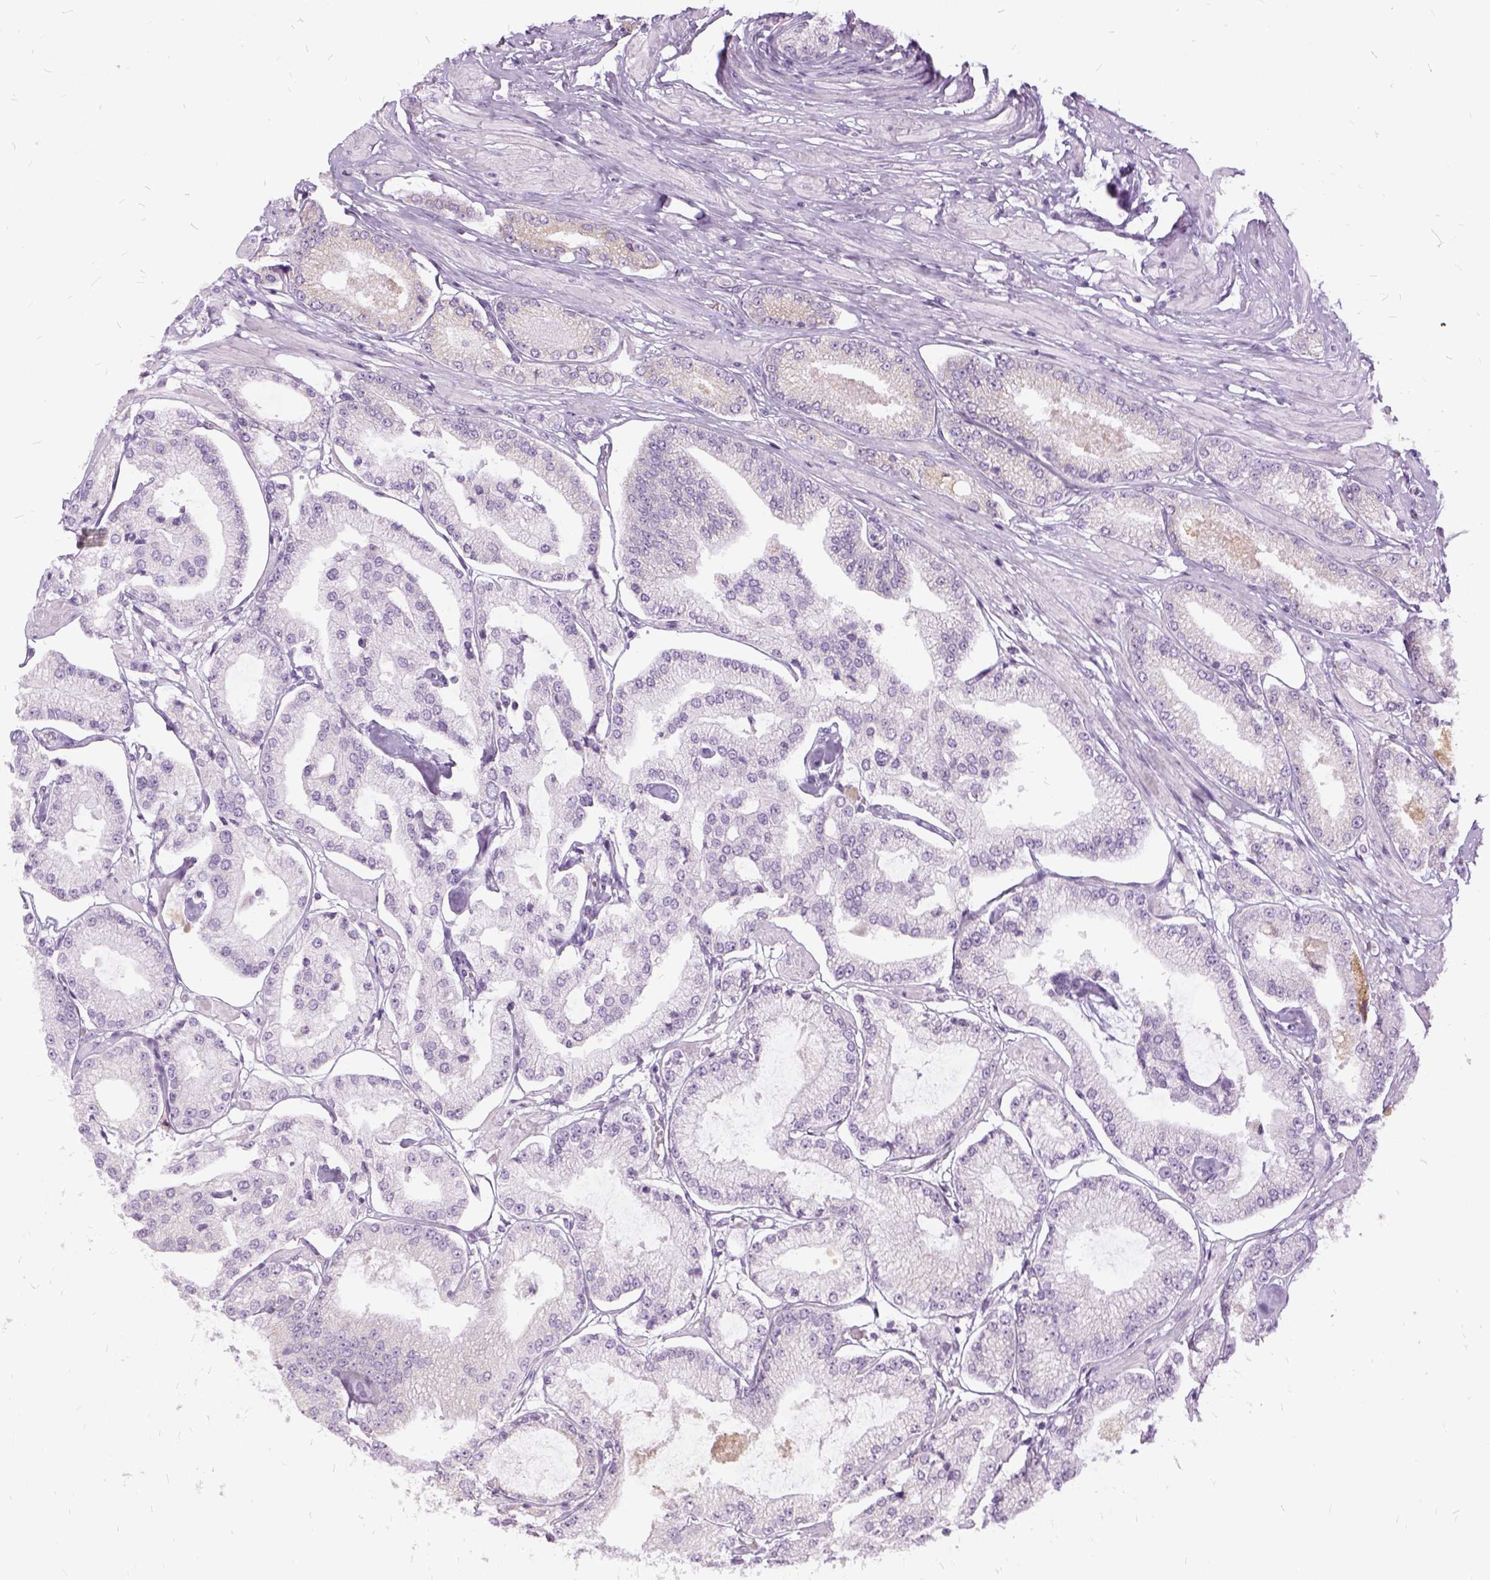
{"staining": {"intensity": "negative", "quantity": "none", "location": "none"}, "tissue": "prostate cancer", "cell_type": "Tumor cells", "image_type": "cancer", "snomed": [{"axis": "morphology", "description": "Adenocarcinoma, Low grade"}, {"axis": "topography", "description": "Prostate"}], "caption": "Adenocarcinoma (low-grade) (prostate) was stained to show a protein in brown. There is no significant positivity in tumor cells. (Immunohistochemistry (ihc), brightfield microscopy, high magnification).", "gene": "FDX1", "patient": {"sex": "male", "age": 55}}